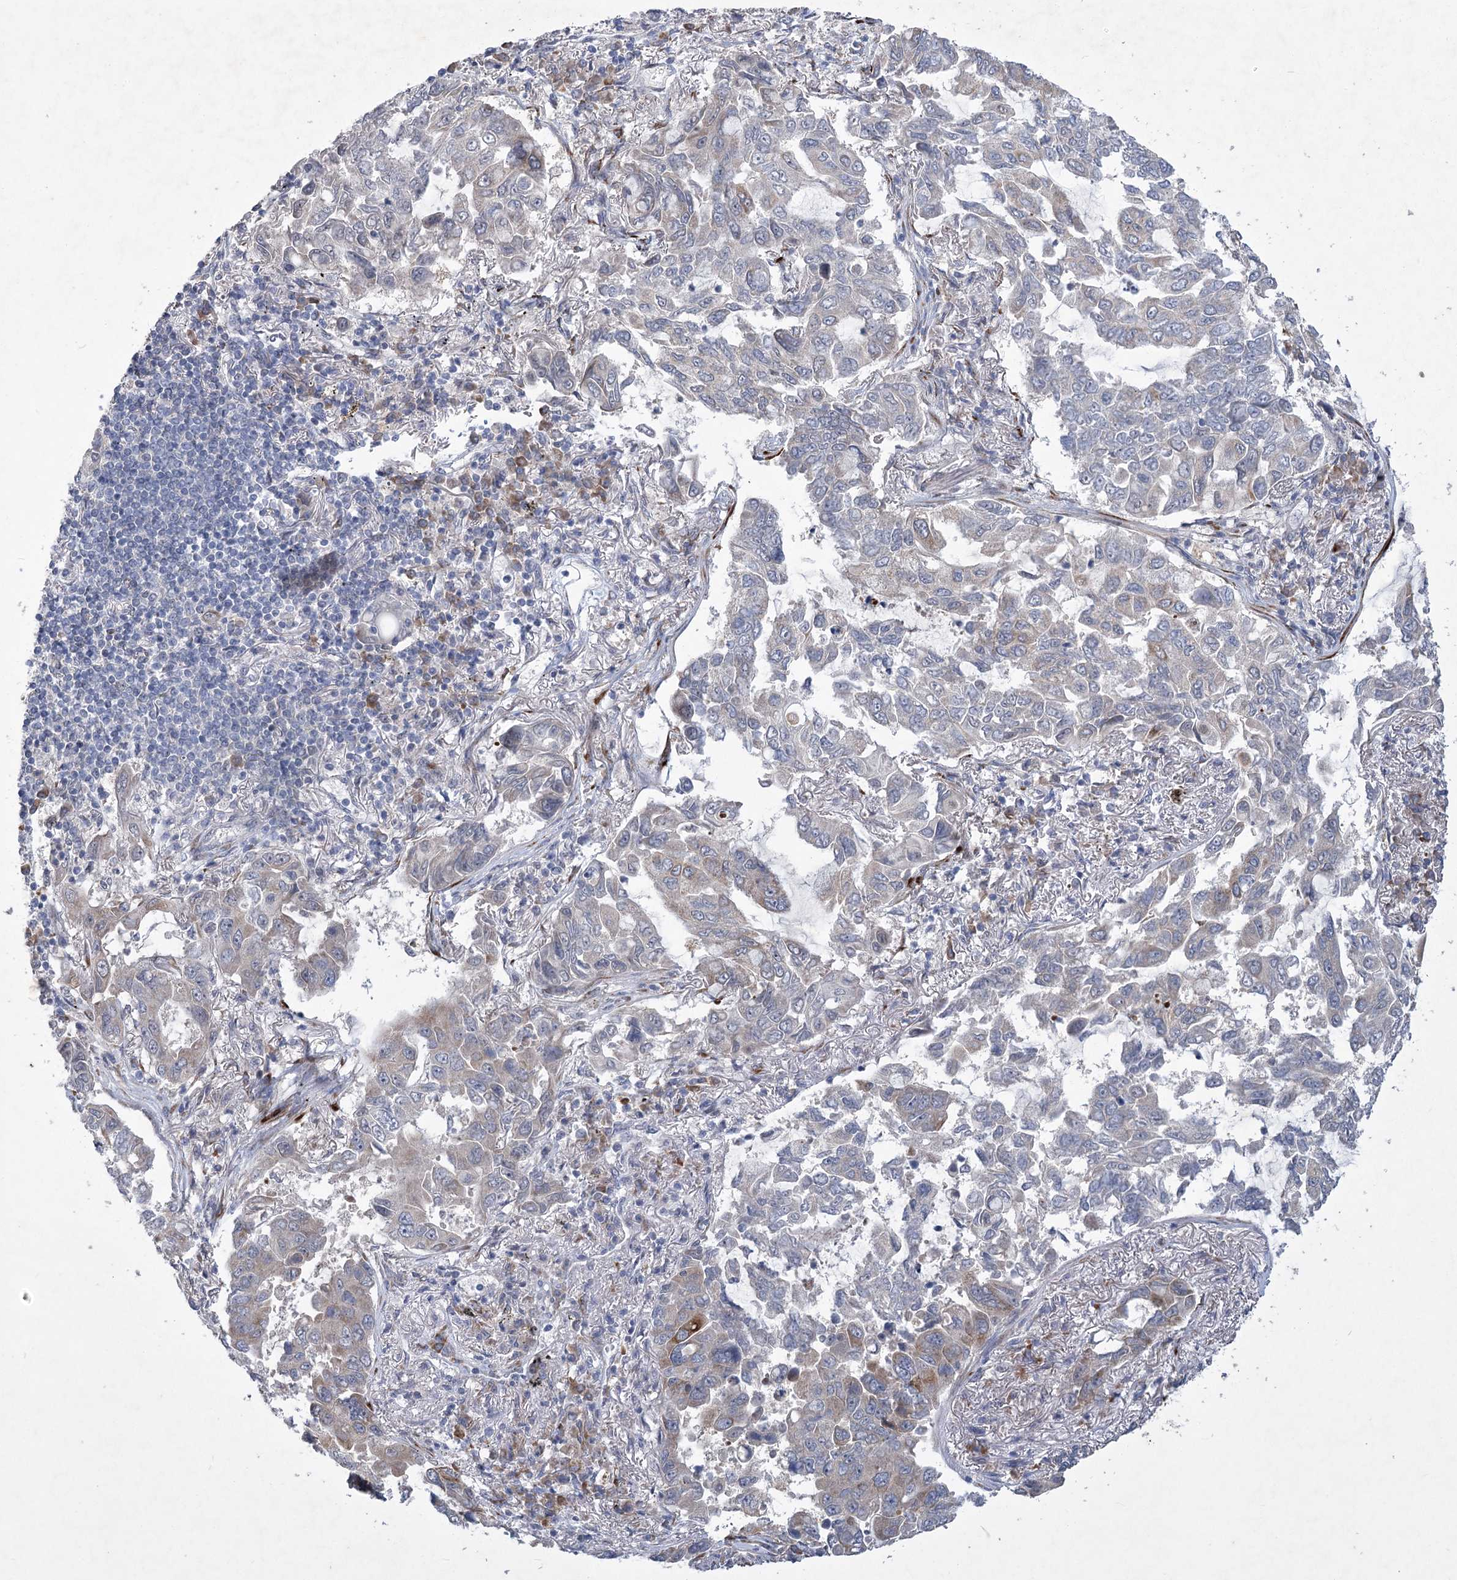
{"staining": {"intensity": "moderate", "quantity": "<25%", "location": "cytoplasmic/membranous"}, "tissue": "lung cancer", "cell_type": "Tumor cells", "image_type": "cancer", "snomed": [{"axis": "morphology", "description": "Adenocarcinoma, NOS"}, {"axis": "topography", "description": "Lung"}], "caption": "Protein analysis of lung adenocarcinoma tissue shows moderate cytoplasmic/membranous staining in about <25% of tumor cells.", "gene": "GCNT4", "patient": {"sex": "male", "age": 64}}